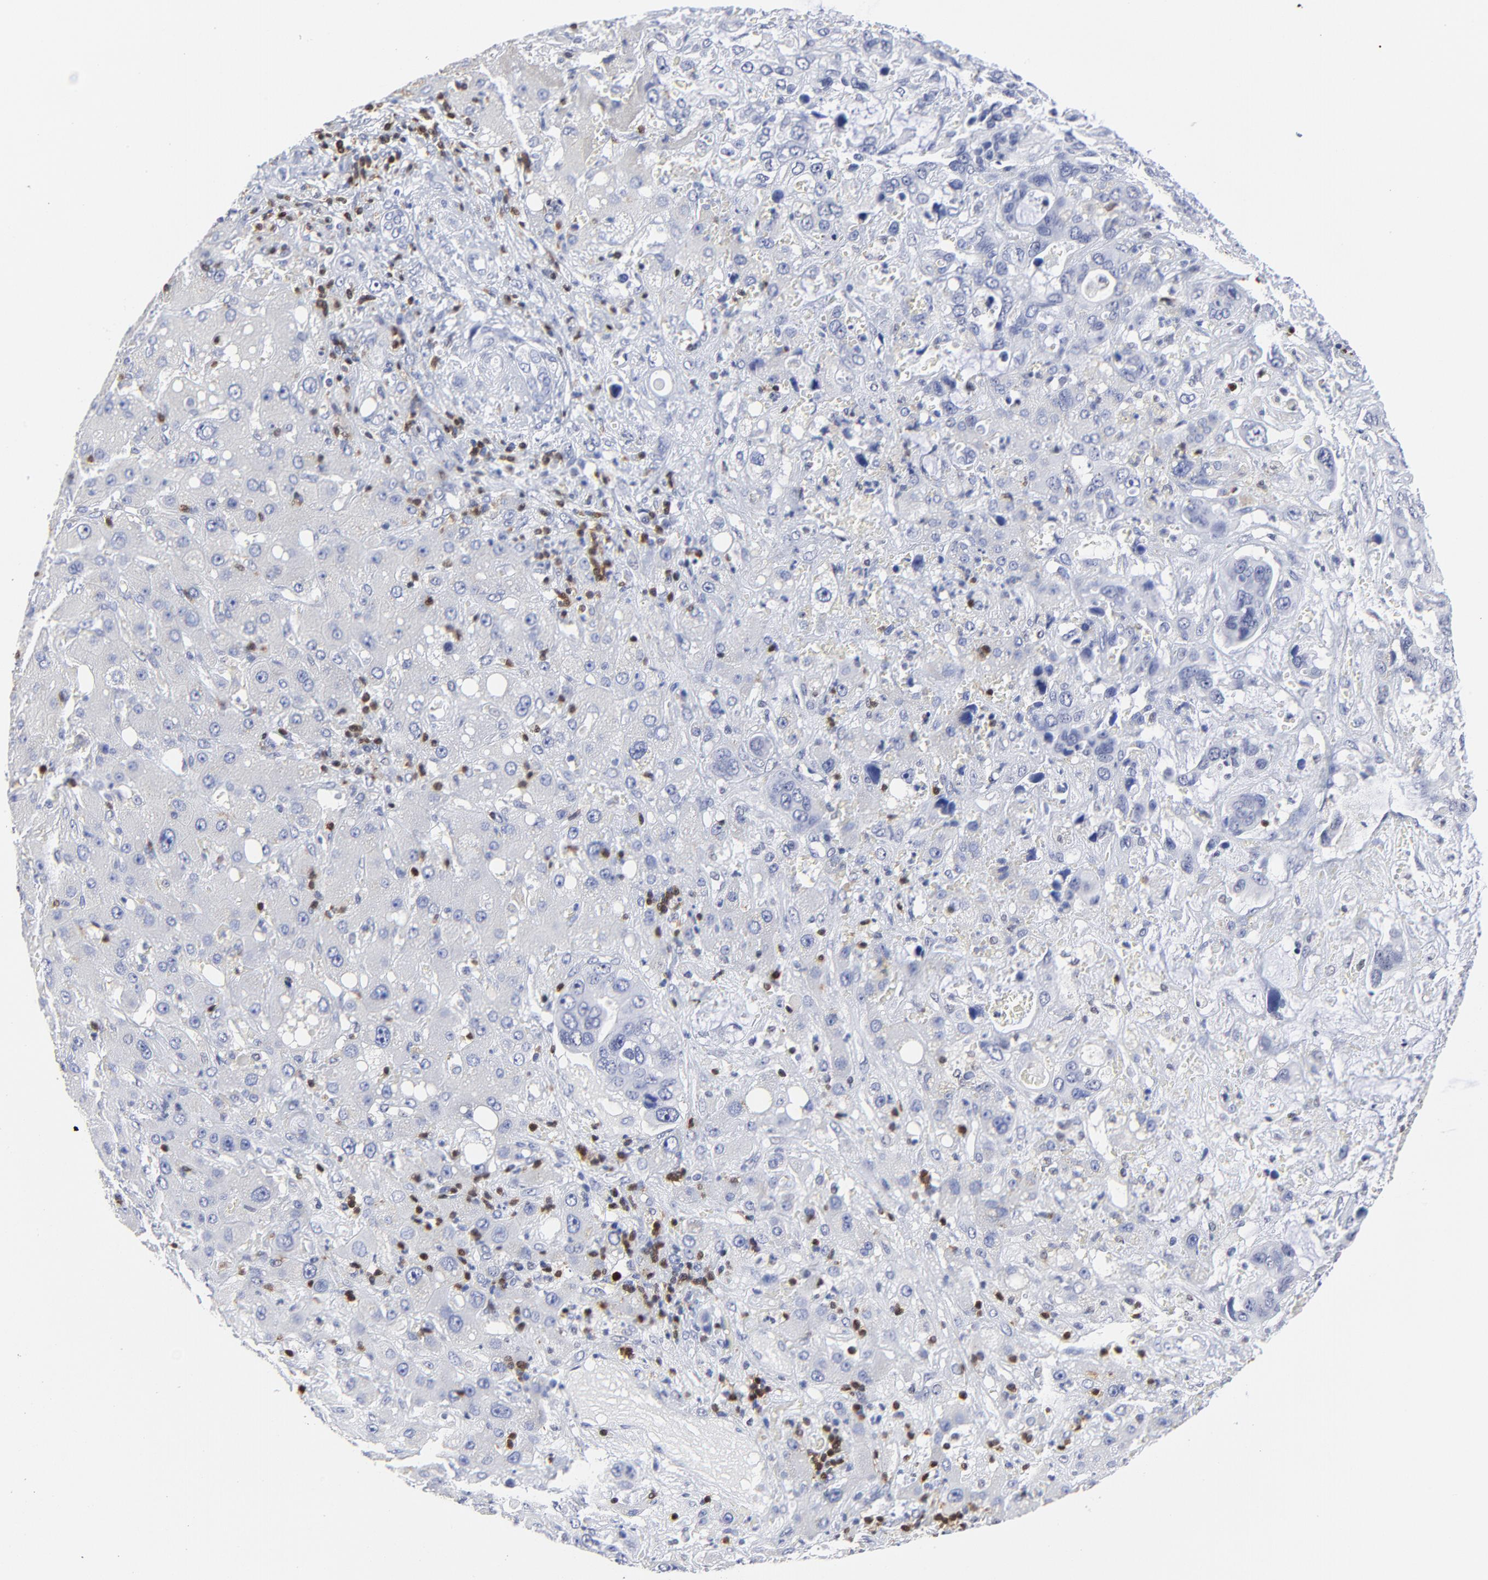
{"staining": {"intensity": "negative", "quantity": "none", "location": "none"}, "tissue": "liver cancer", "cell_type": "Tumor cells", "image_type": "cancer", "snomed": [{"axis": "morphology", "description": "Cholangiocarcinoma"}, {"axis": "topography", "description": "Liver"}], "caption": "IHC photomicrograph of neoplastic tissue: human liver cholangiocarcinoma stained with DAB (3,3'-diaminobenzidine) demonstrates no significant protein expression in tumor cells. (DAB immunohistochemistry (IHC) with hematoxylin counter stain).", "gene": "ZAP70", "patient": {"sex": "female", "age": 65}}